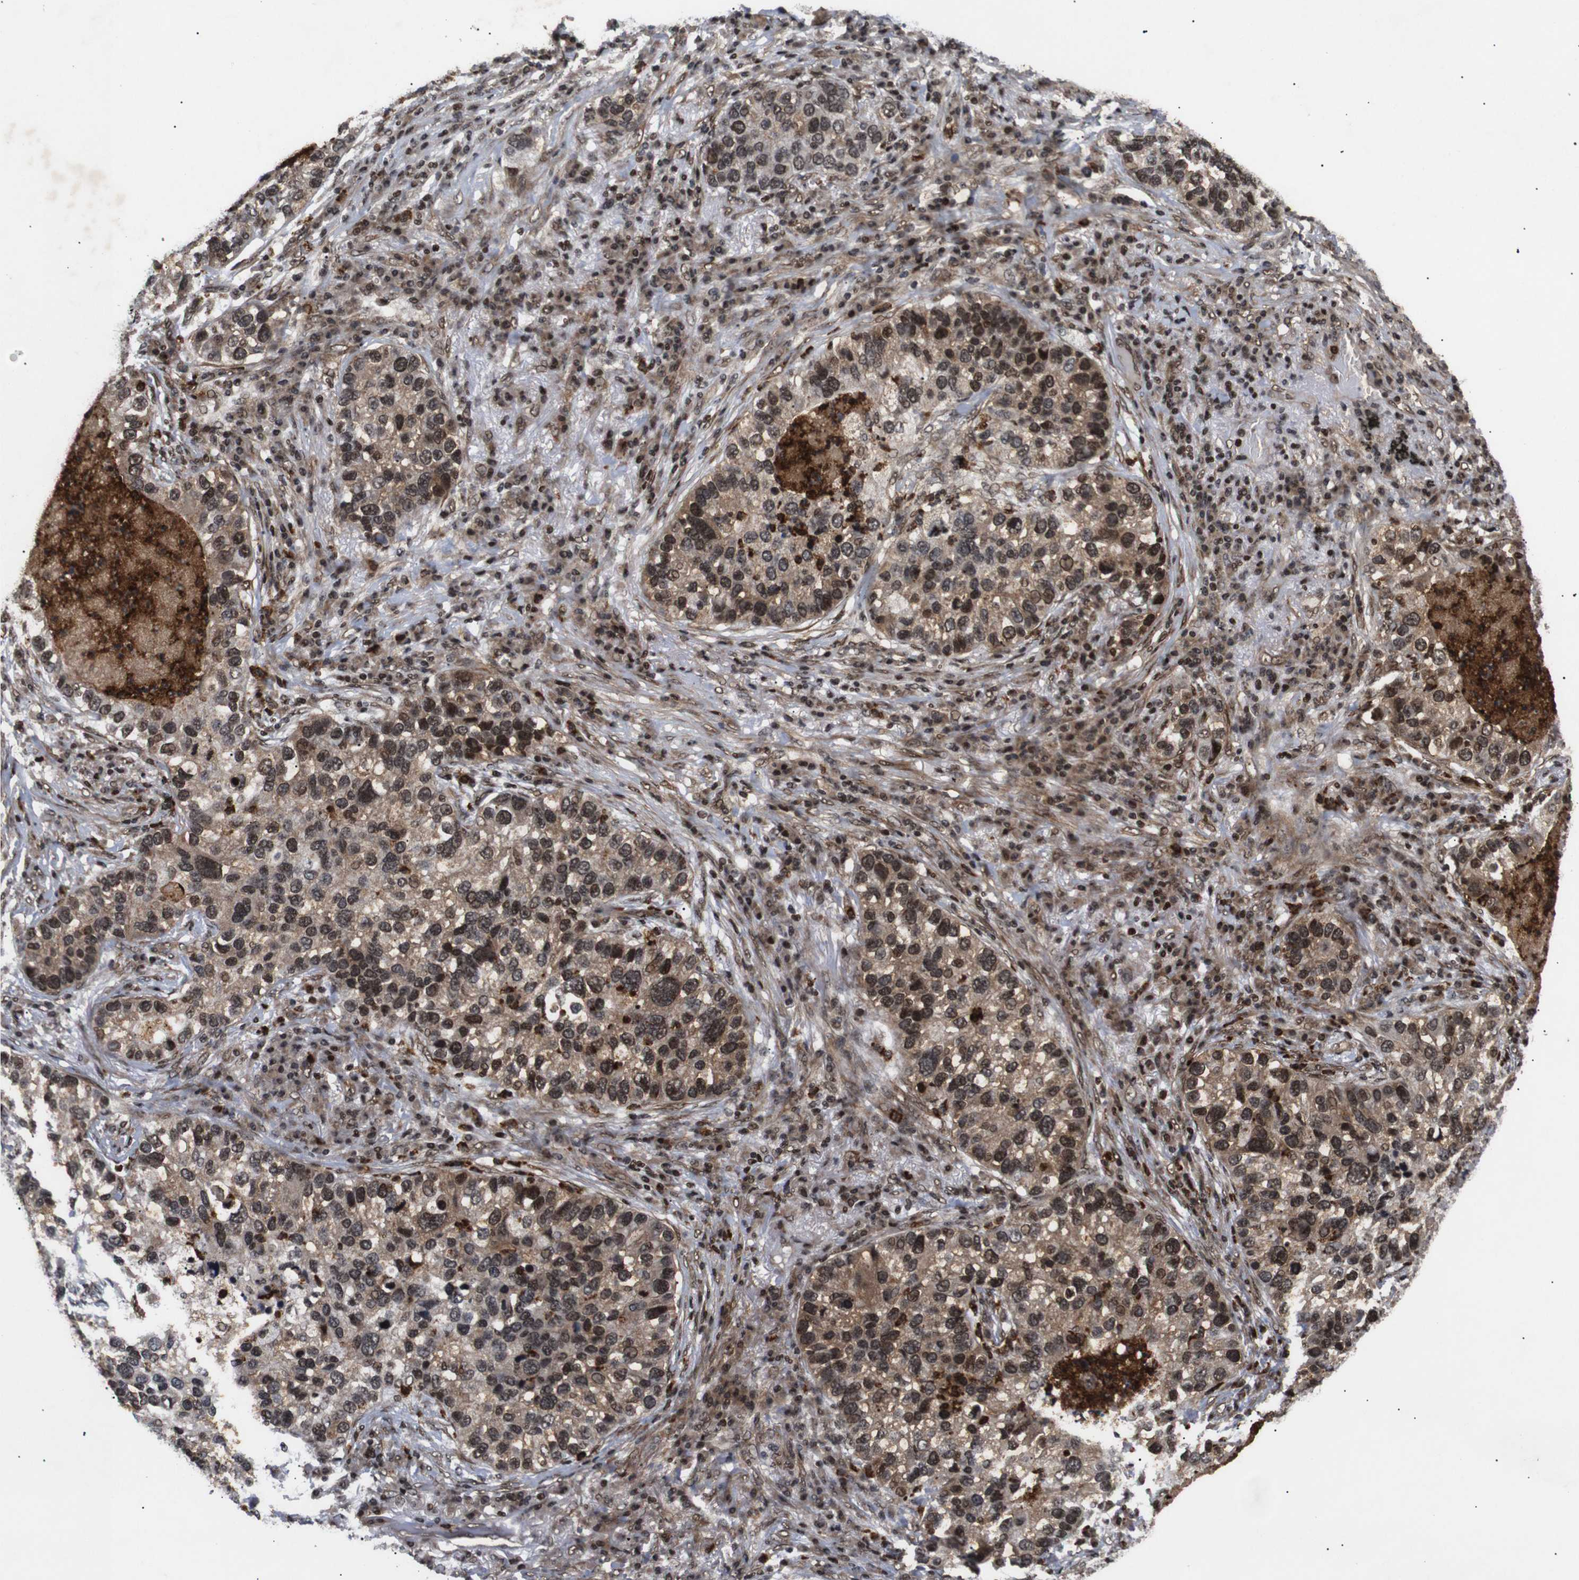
{"staining": {"intensity": "moderate", "quantity": ">75%", "location": "cytoplasmic/membranous,nuclear"}, "tissue": "lung cancer", "cell_type": "Tumor cells", "image_type": "cancer", "snomed": [{"axis": "morphology", "description": "Normal tissue, NOS"}, {"axis": "morphology", "description": "Adenocarcinoma, NOS"}, {"axis": "topography", "description": "Bronchus"}, {"axis": "topography", "description": "Lung"}], "caption": "This histopathology image displays IHC staining of lung cancer, with medium moderate cytoplasmic/membranous and nuclear staining in approximately >75% of tumor cells.", "gene": "KIF23", "patient": {"sex": "male", "age": 54}}